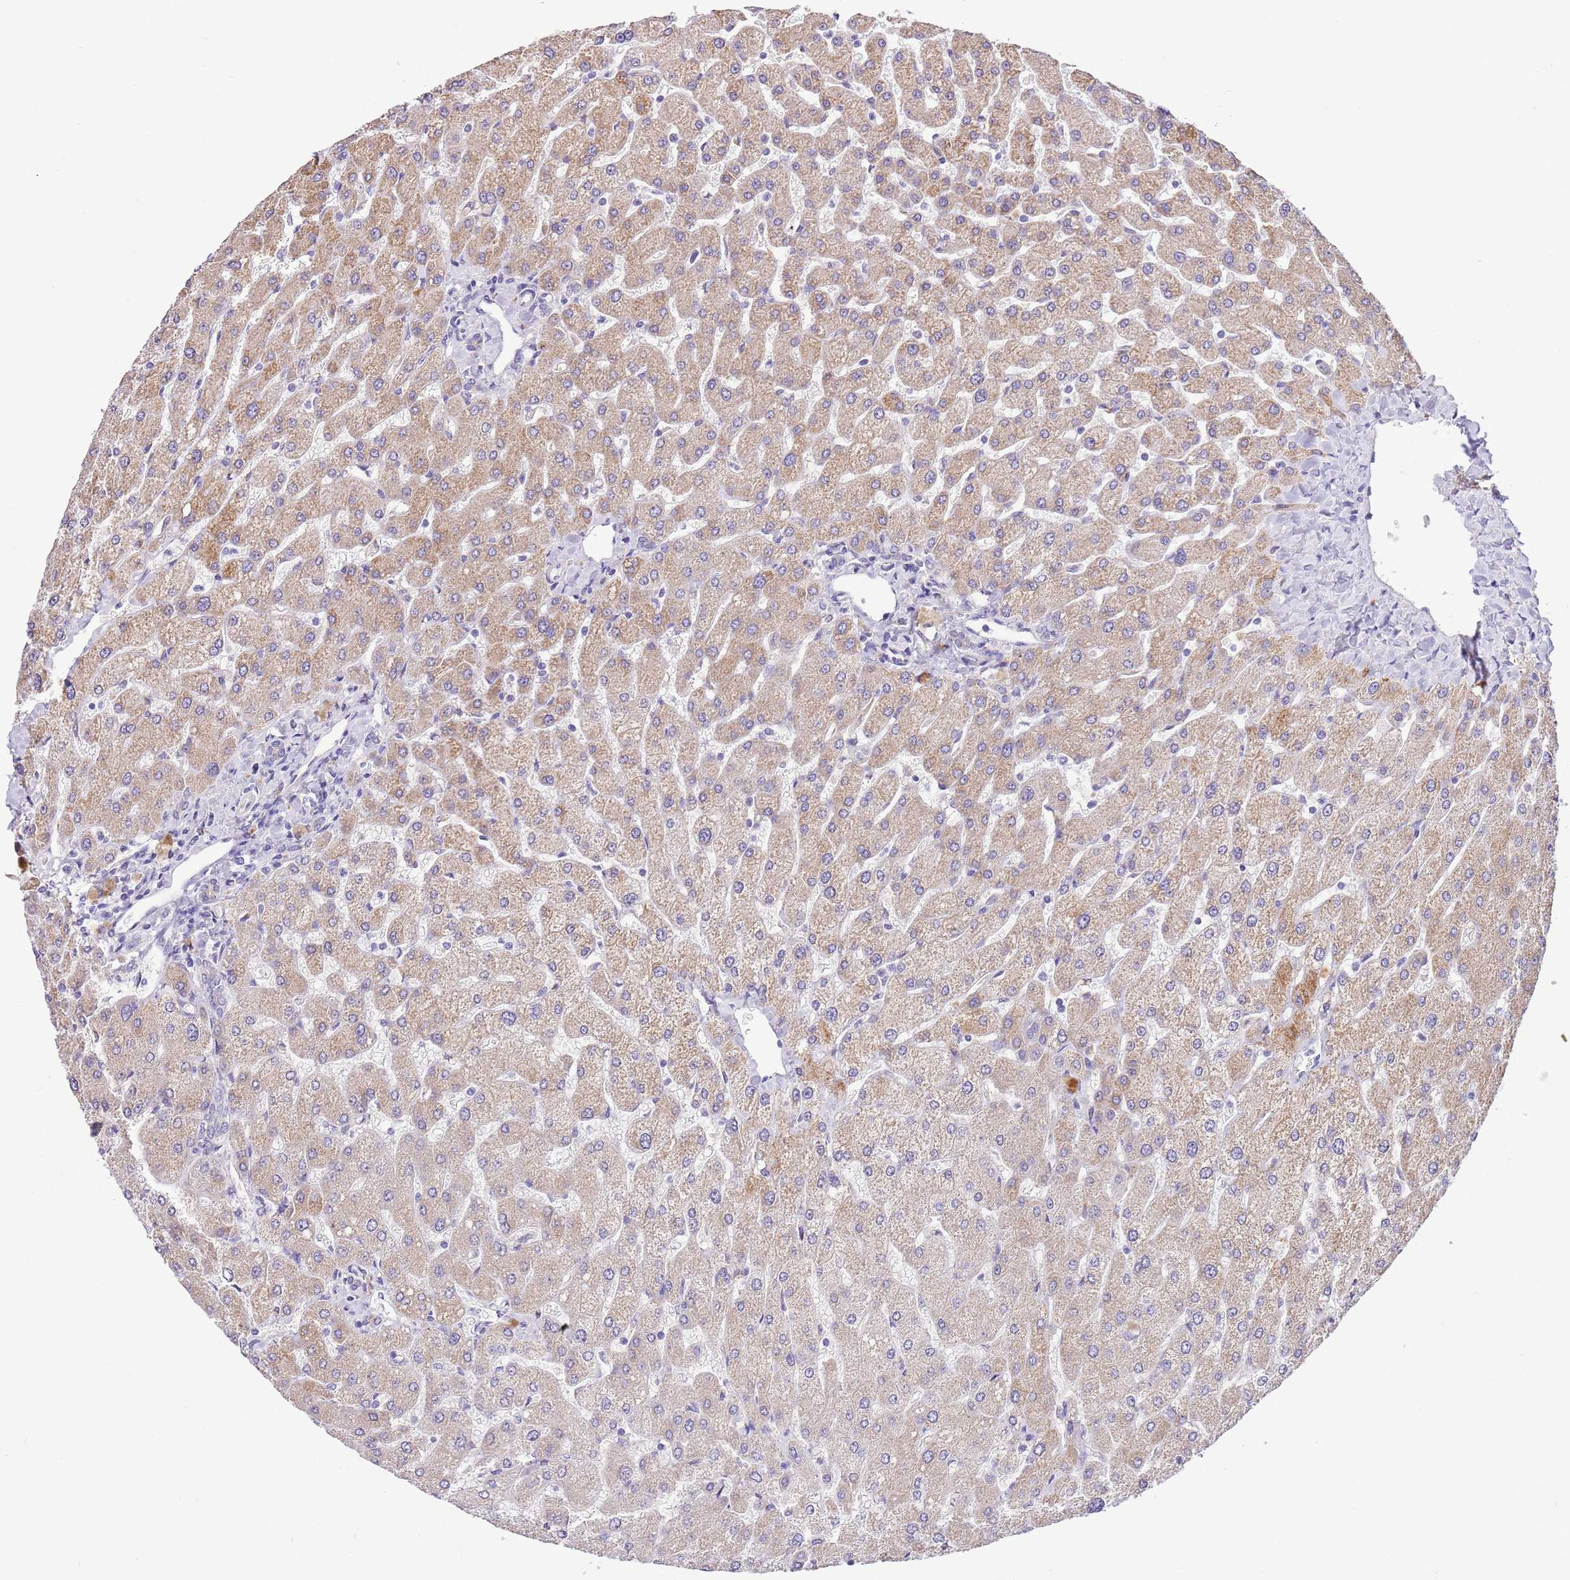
{"staining": {"intensity": "negative", "quantity": "none", "location": "none"}, "tissue": "liver", "cell_type": "Cholangiocytes", "image_type": "normal", "snomed": [{"axis": "morphology", "description": "Normal tissue, NOS"}, {"axis": "topography", "description": "Liver"}], "caption": "Immunohistochemistry (IHC) image of normal human liver stained for a protein (brown), which shows no staining in cholangiocytes.", "gene": "COX17", "patient": {"sex": "male", "age": 55}}